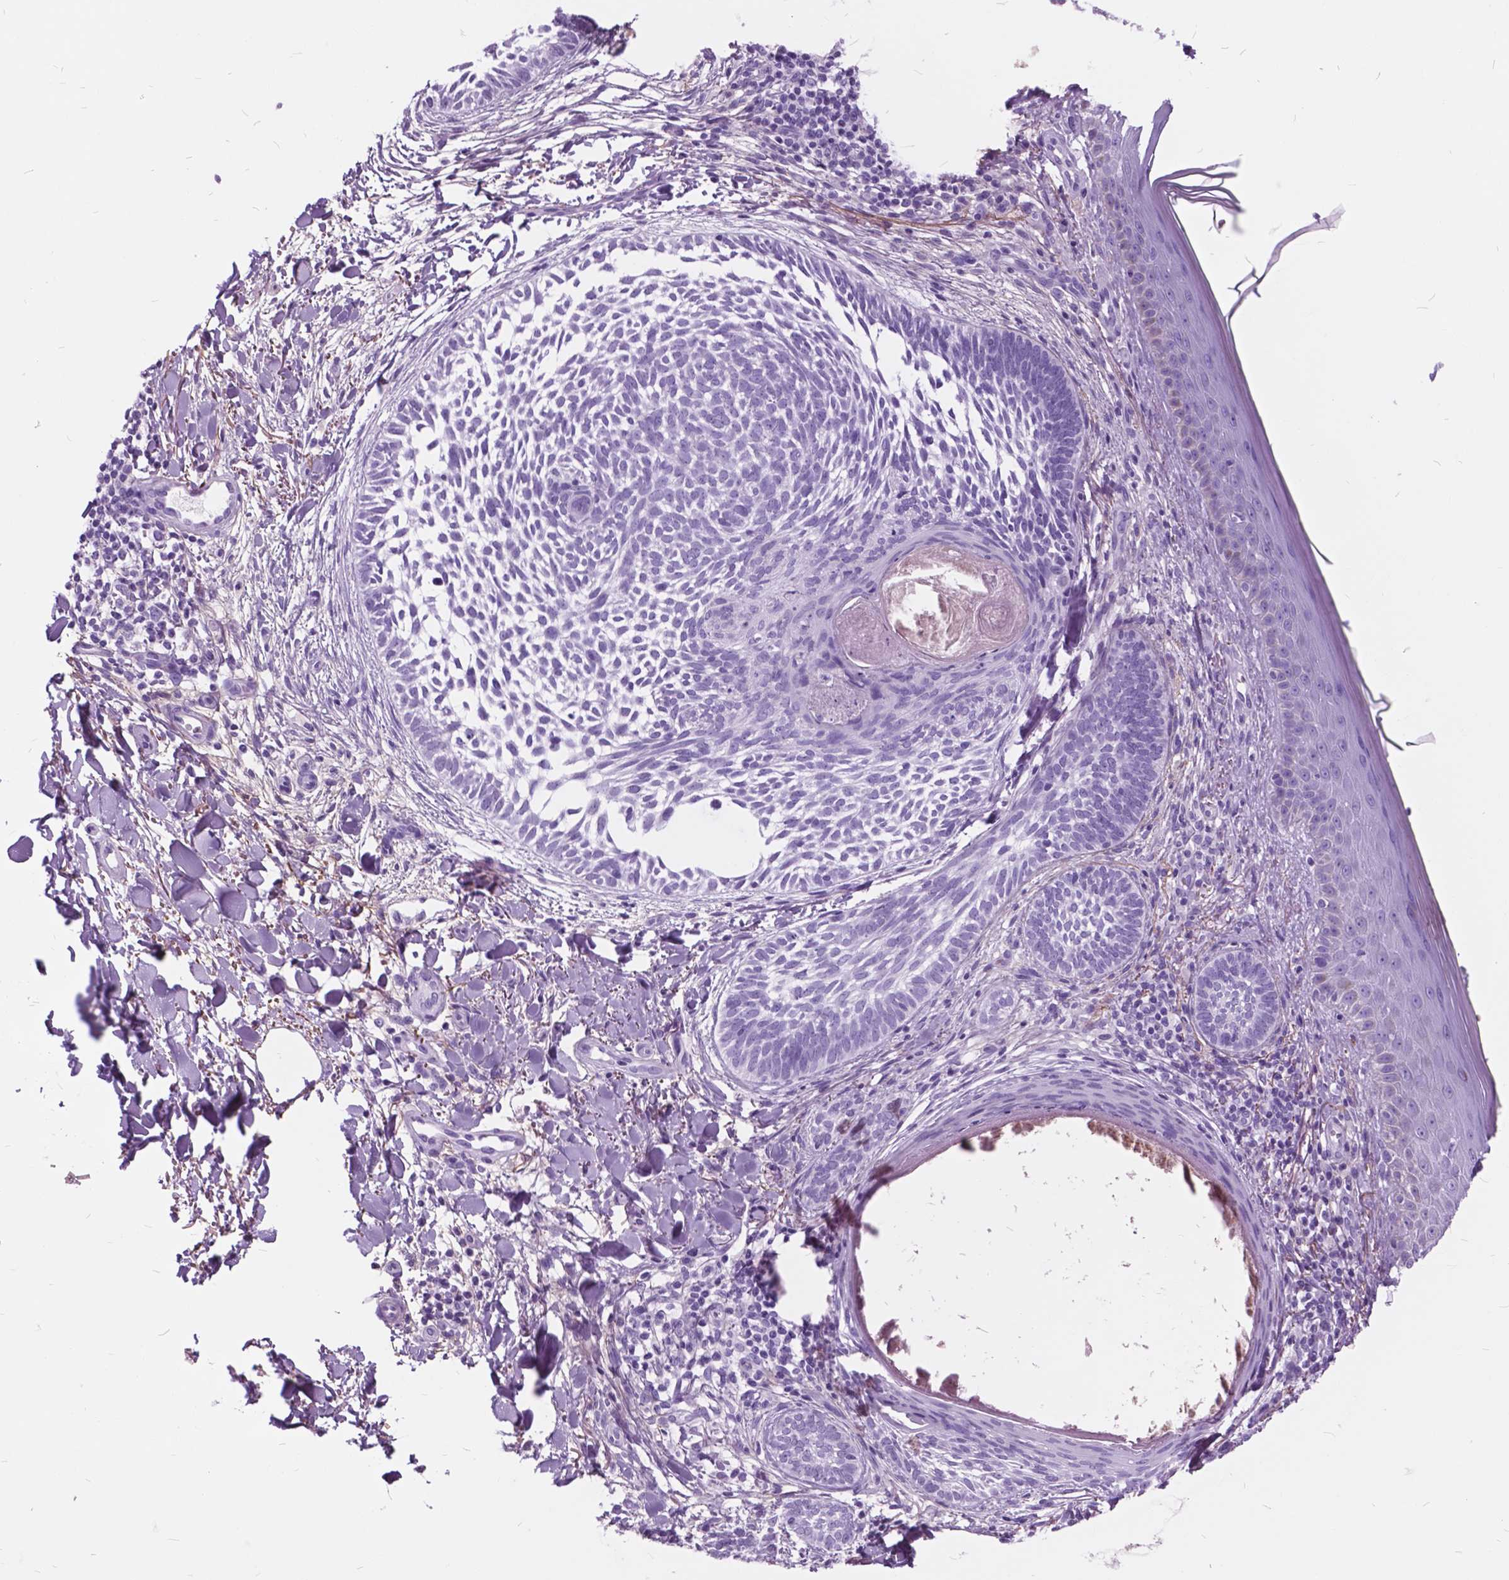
{"staining": {"intensity": "negative", "quantity": "none", "location": "none"}, "tissue": "skin cancer", "cell_type": "Tumor cells", "image_type": "cancer", "snomed": [{"axis": "morphology", "description": "Normal tissue, NOS"}, {"axis": "morphology", "description": "Basal cell carcinoma"}, {"axis": "topography", "description": "Skin"}], "caption": "Tumor cells show no significant protein staining in basal cell carcinoma (skin). (DAB IHC with hematoxylin counter stain).", "gene": "GDF9", "patient": {"sex": "male", "age": 46}}